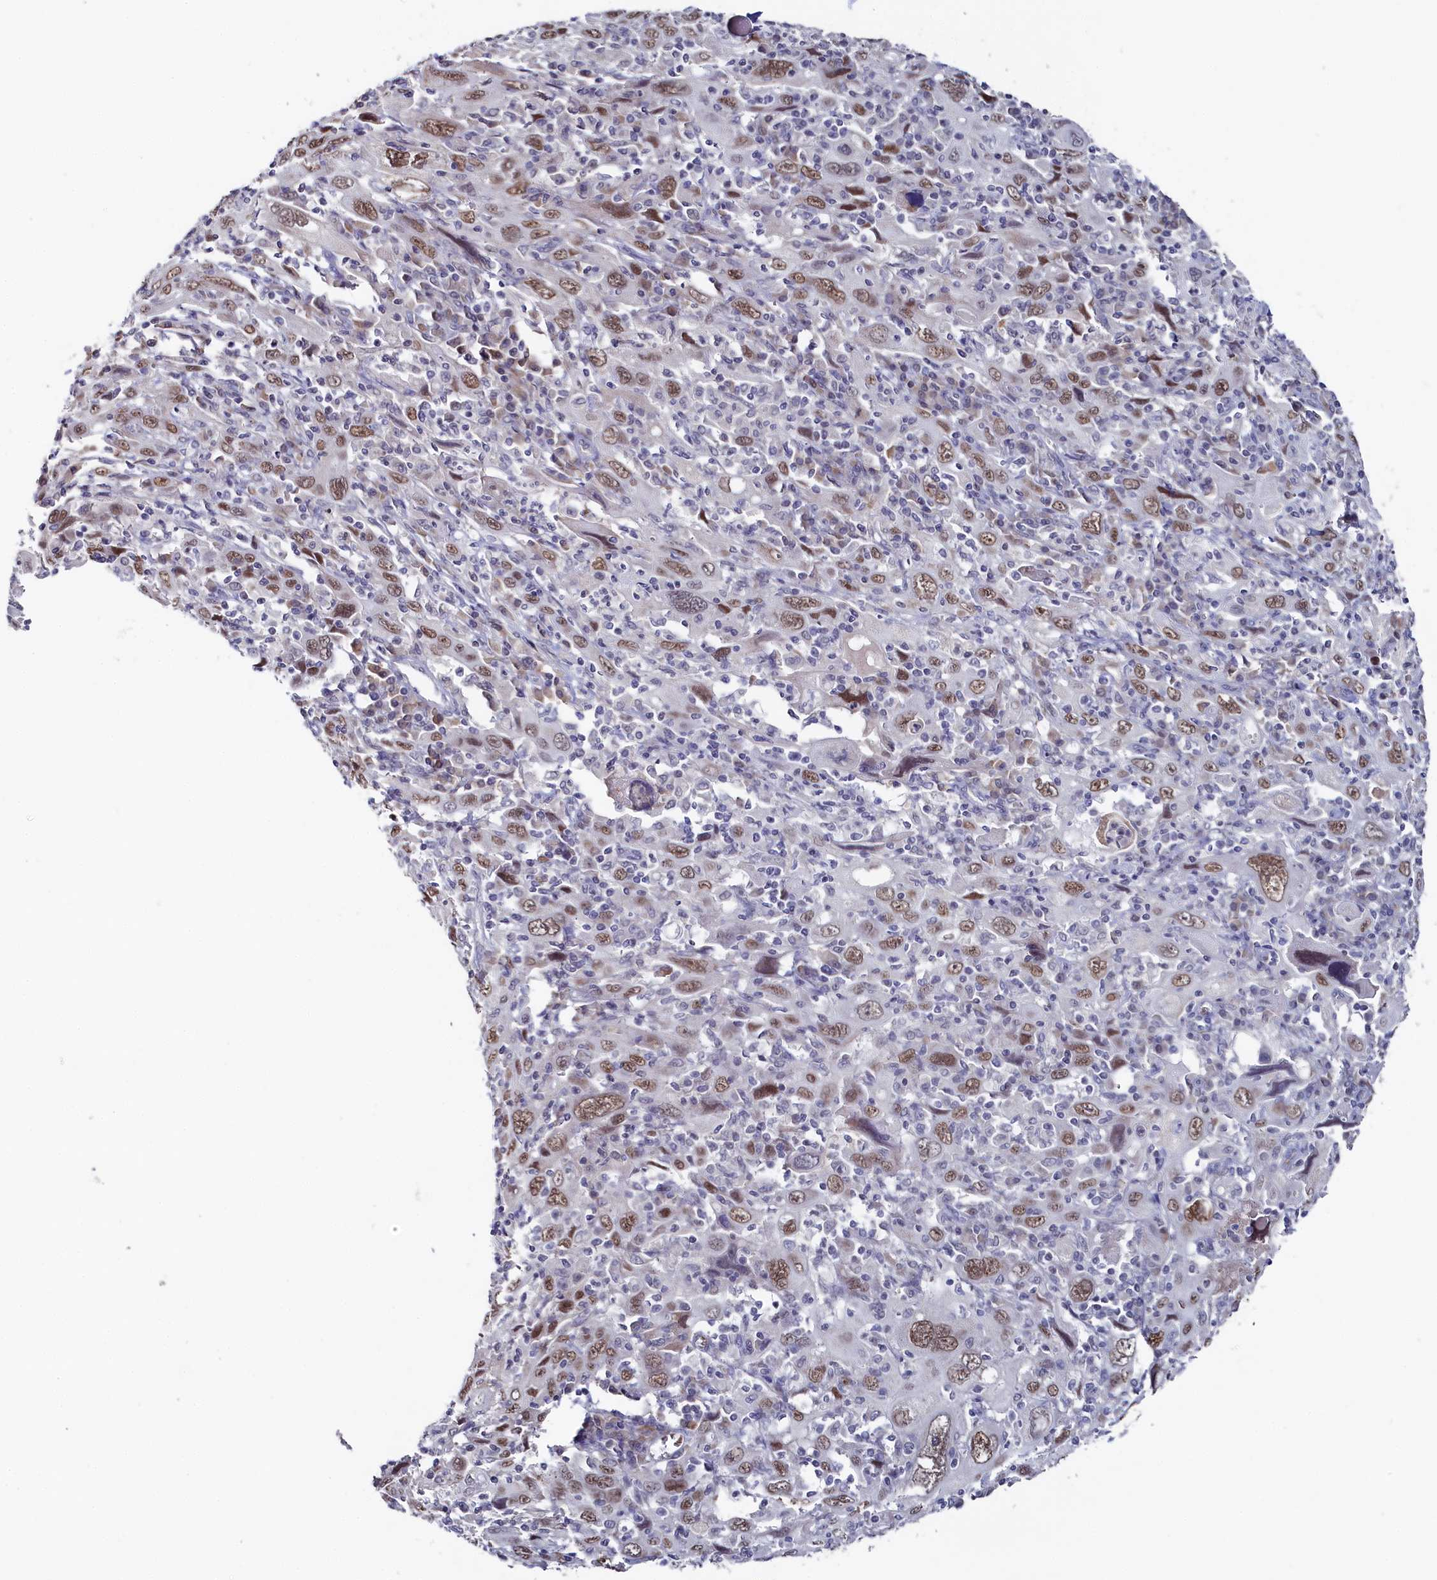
{"staining": {"intensity": "moderate", "quantity": ">75%", "location": "nuclear"}, "tissue": "cervical cancer", "cell_type": "Tumor cells", "image_type": "cancer", "snomed": [{"axis": "morphology", "description": "Squamous cell carcinoma, NOS"}, {"axis": "topography", "description": "Cervix"}], "caption": "Immunohistochemical staining of human cervical cancer demonstrates medium levels of moderate nuclear expression in approximately >75% of tumor cells.", "gene": "TIGD4", "patient": {"sex": "female", "age": 46}}